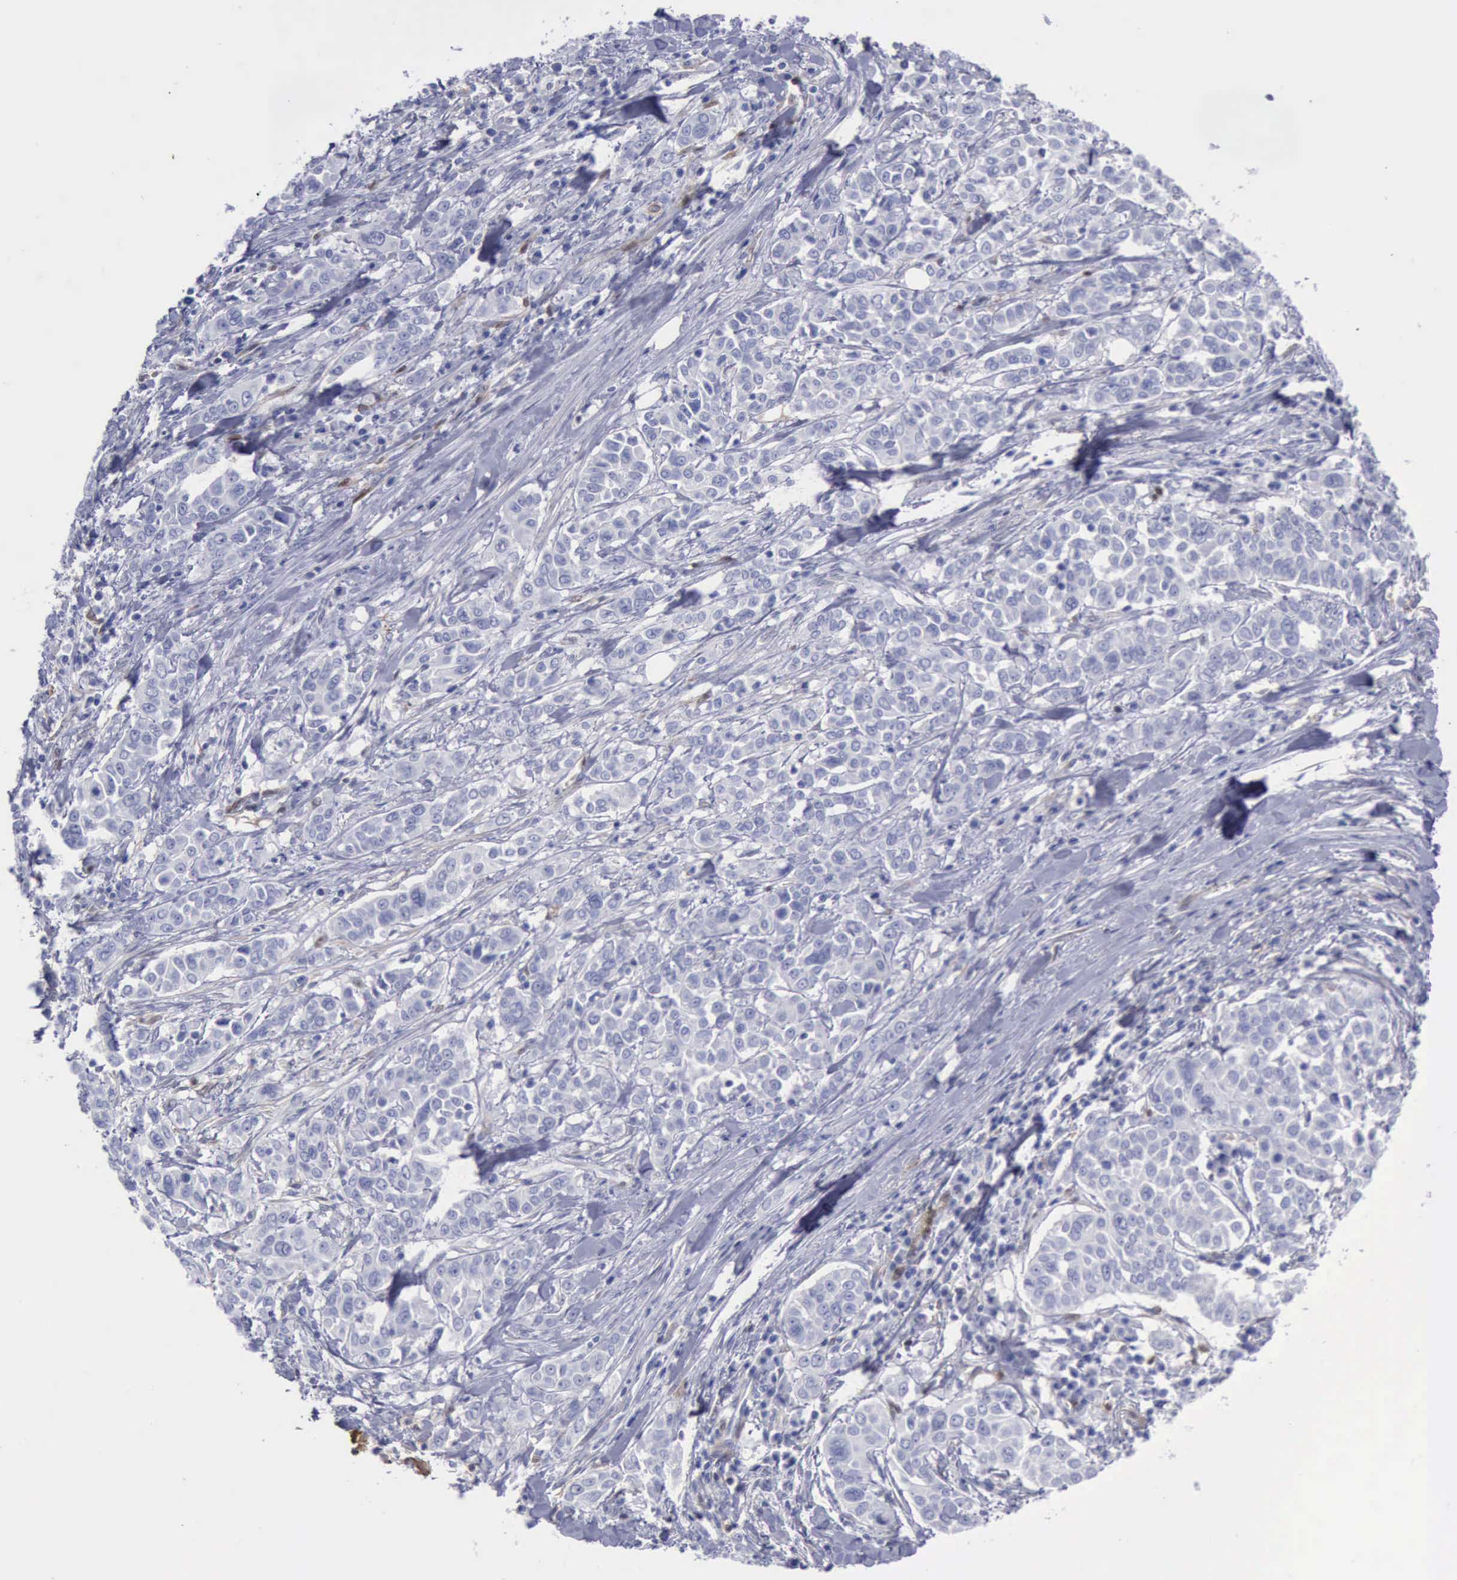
{"staining": {"intensity": "negative", "quantity": "none", "location": "none"}, "tissue": "pancreatic cancer", "cell_type": "Tumor cells", "image_type": "cancer", "snomed": [{"axis": "morphology", "description": "Adenocarcinoma, NOS"}, {"axis": "topography", "description": "Pancreas"}], "caption": "Immunohistochemistry (IHC) micrograph of neoplastic tissue: pancreatic adenocarcinoma stained with DAB (3,3'-diaminobenzidine) shows no significant protein positivity in tumor cells.", "gene": "FHL1", "patient": {"sex": "female", "age": 52}}